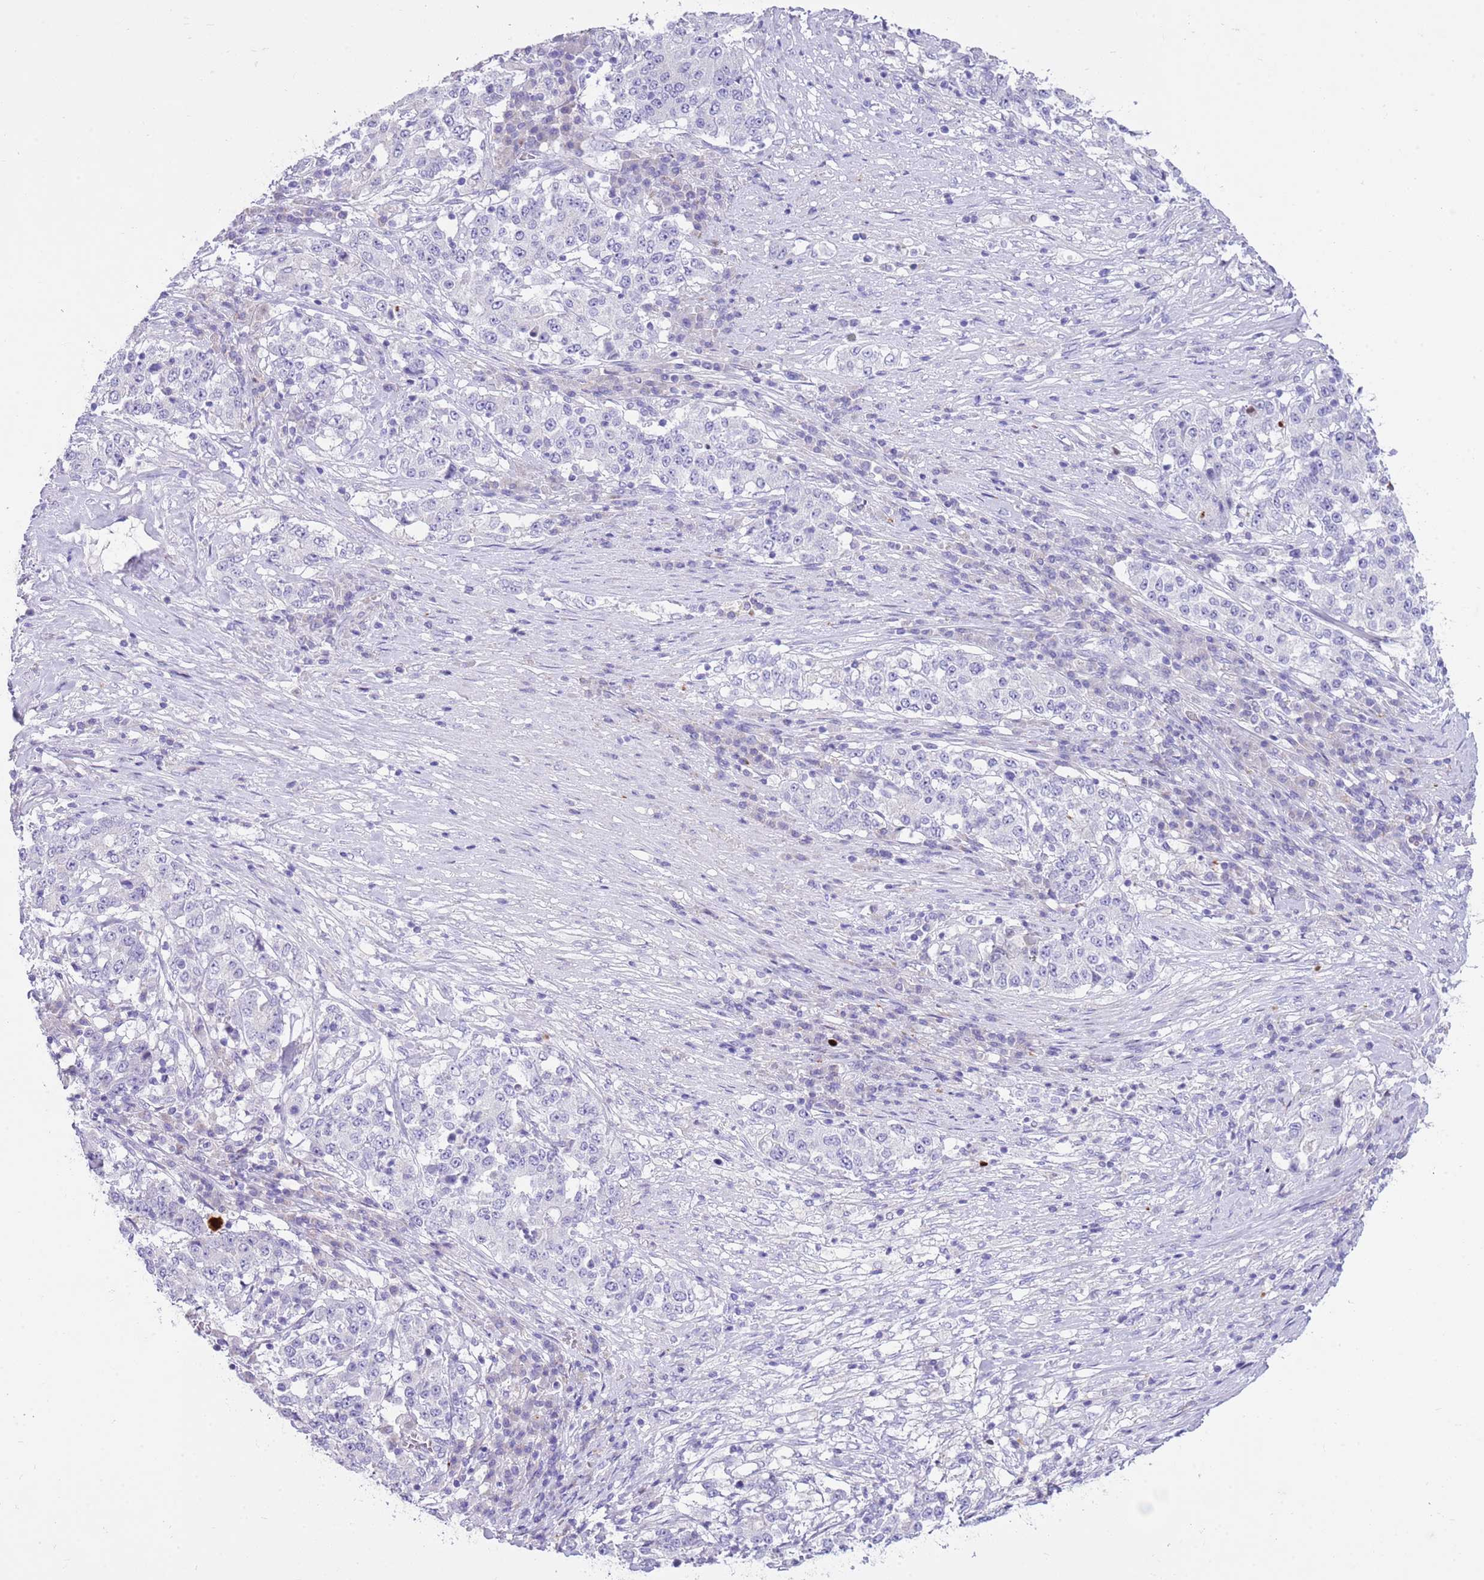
{"staining": {"intensity": "negative", "quantity": "none", "location": "none"}, "tissue": "stomach cancer", "cell_type": "Tumor cells", "image_type": "cancer", "snomed": [{"axis": "morphology", "description": "Adenocarcinoma, NOS"}, {"axis": "topography", "description": "Stomach"}], "caption": "An image of adenocarcinoma (stomach) stained for a protein exhibits no brown staining in tumor cells.", "gene": "CLEC2A", "patient": {"sex": "male", "age": 59}}